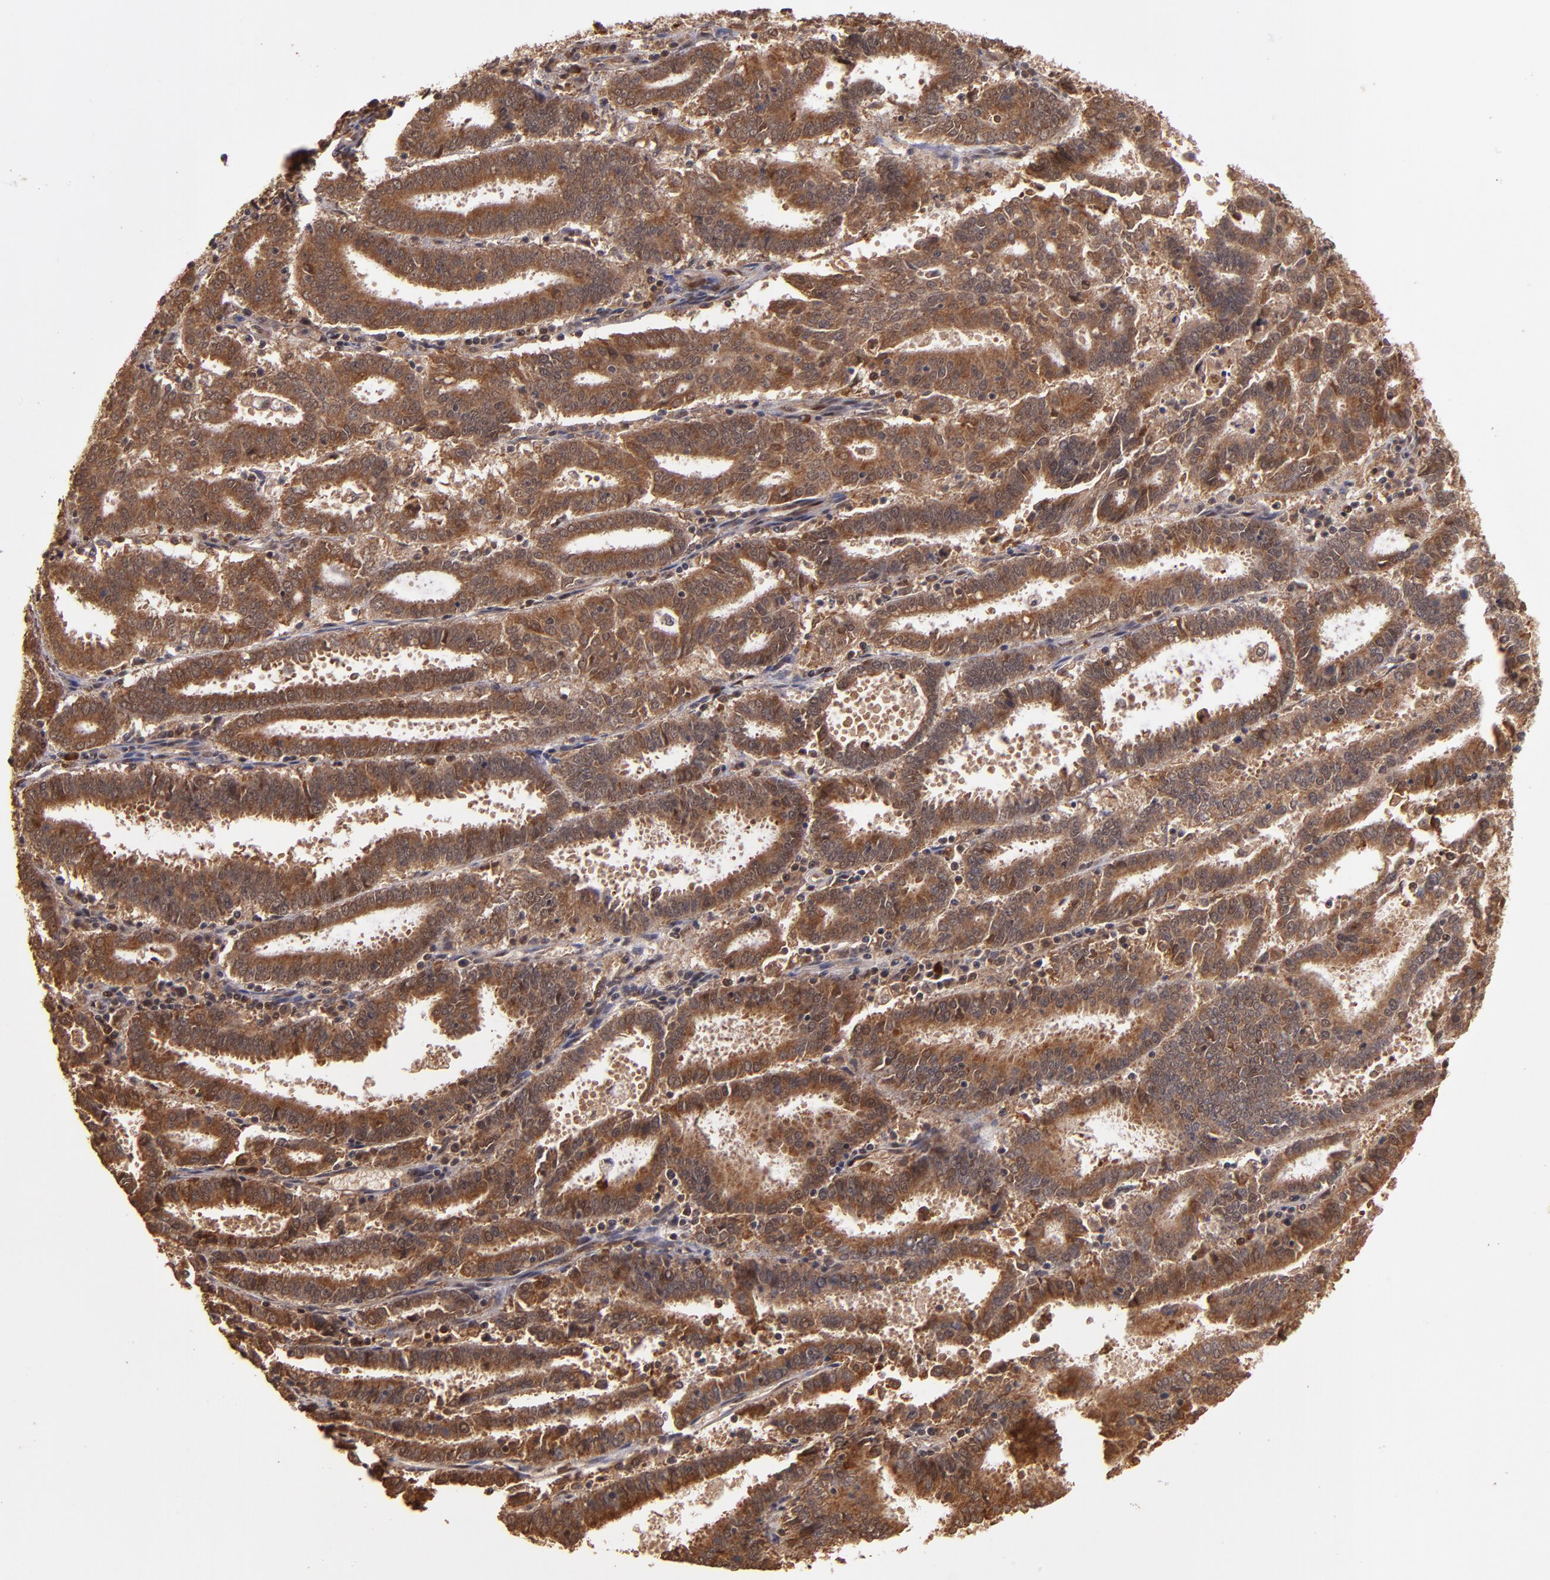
{"staining": {"intensity": "strong", "quantity": ">75%", "location": "cytoplasmic/membranous,nuclear"}, "tissue": "endometrial cancer", "cell_type": "Tumor cells", "image_type": "cancer", "snomed": [{"axis": "morphology", "description": "Adenocarcinoma, NOS"}, {"axis": "topography", "description": "Uterus"}], "caption": "Human adenocarcinoma (endometrial) stained for a protein (brown) displays strong cytoplasmic/membranous and nuclear positive expression in about >75% of tumor cells.", "gene": "RIOK3", "patient": {"sex": "female", "age": 83}}